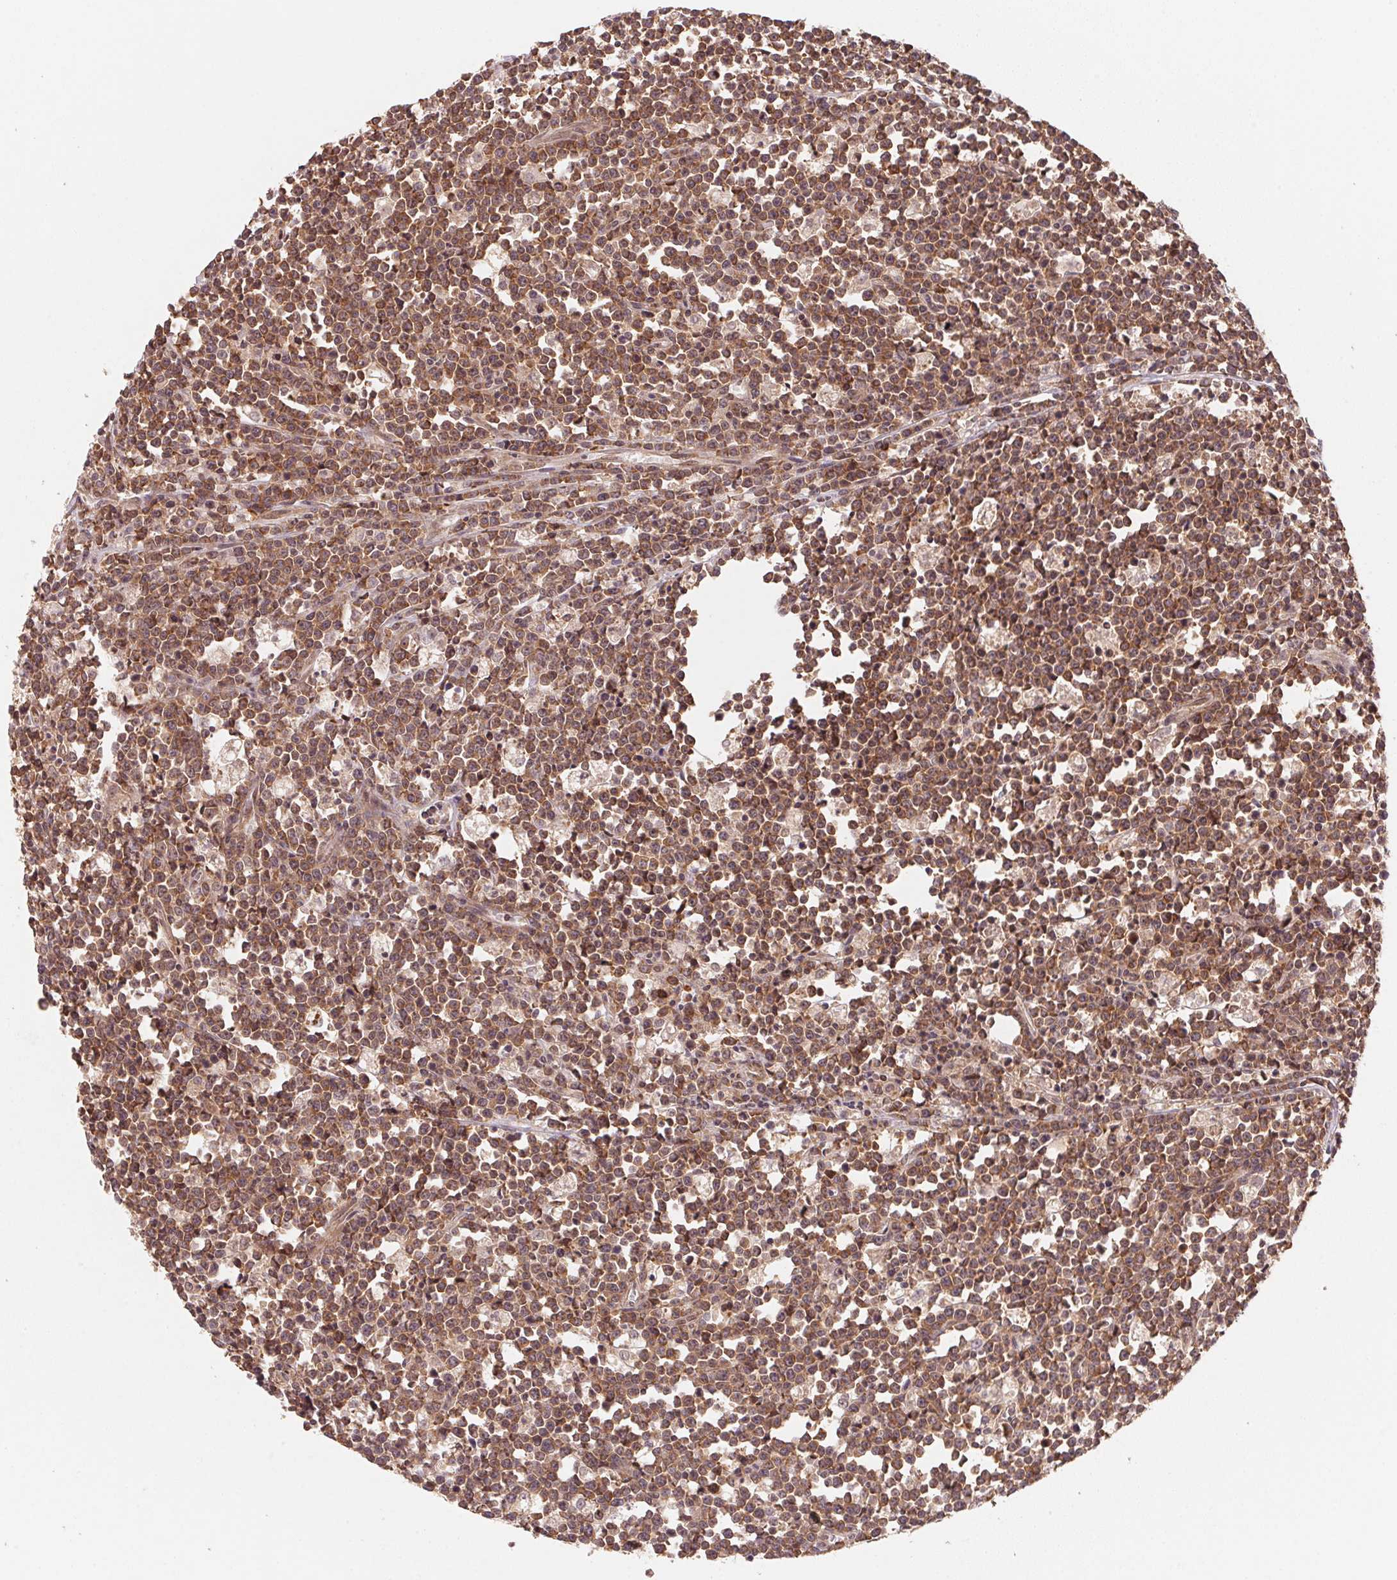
{"staining": {"intensity": "moderate", "quantity": ">75%", "location": "cytoplasmic/membranous,nuclear"}, "tissue": "lymphoma", "cell_type": "Tumor cells", "image_type": "cancer", "snomed": [{"axis": "morphology", "description": "Malignant lymphoma, non-Hodgkin's type, High grade"}, {"axis": "topography", "description": "Small intestine"}], "caption": "A medium amount of moderate cytoplasmic/membranous and nuclear expression is identified in about >75% of tumor cells in high-grade malignant lymphoma, non-Hodgkin's type tissue. (Brightfield microscopy of DAB IHC at high magnification).", "gene": "CCDC102B", "patient": {"sex": "female", "age": 56}}